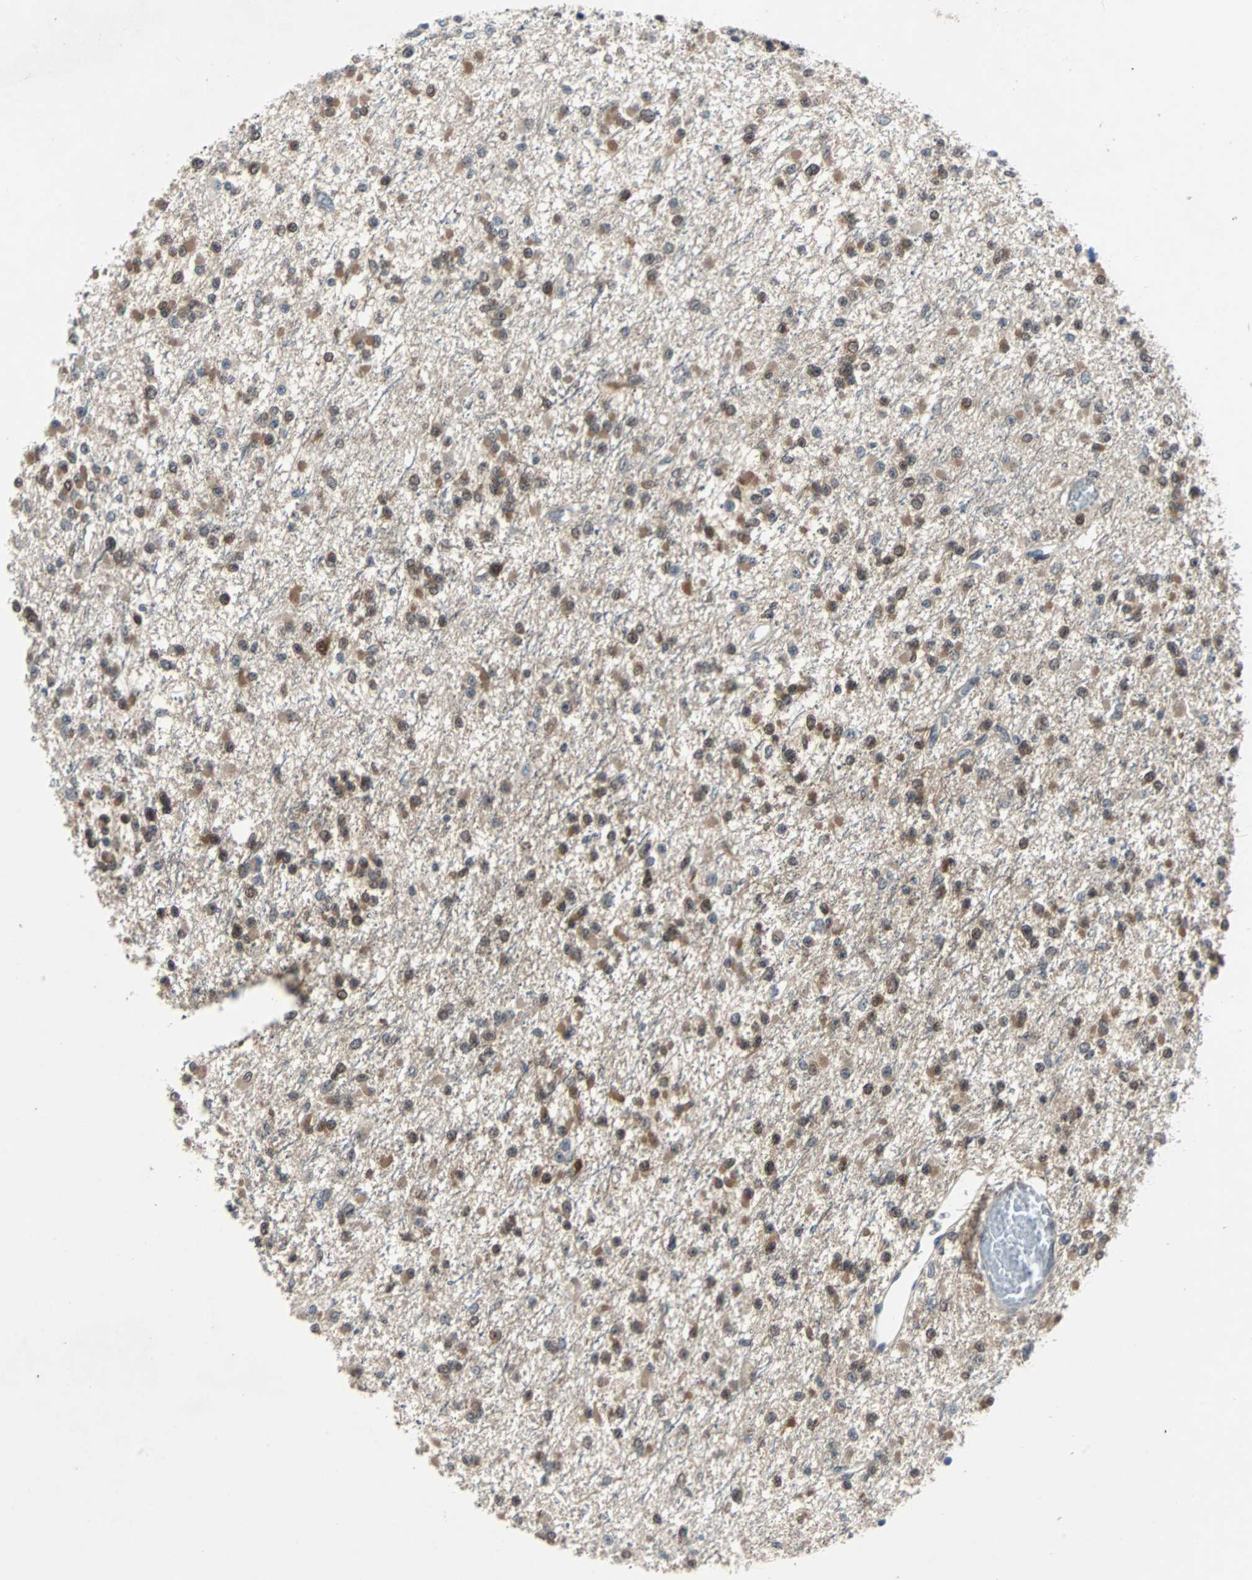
{"staining": {"intensity": "moderate", "quantity": ">75%", "location": "cytoplasmic/membranous,nuclear"}, "tissue": "glioma", "cell_type": "Tumor cells", "image_type": "cancer", "snomed": [{"axis": "morphology", "description": "Glioma, malignant, Low grade"}, {"axis": "topography", "description": "Brain"}], "caption": "Malignant glioma (low-grade) stained for a protein demonstrates moderate cytoplasmic/membranous and nuclear positivity in tumor cells.", "gene": "MAP2K6", "patient": {"sex": "female", "age": 22}}